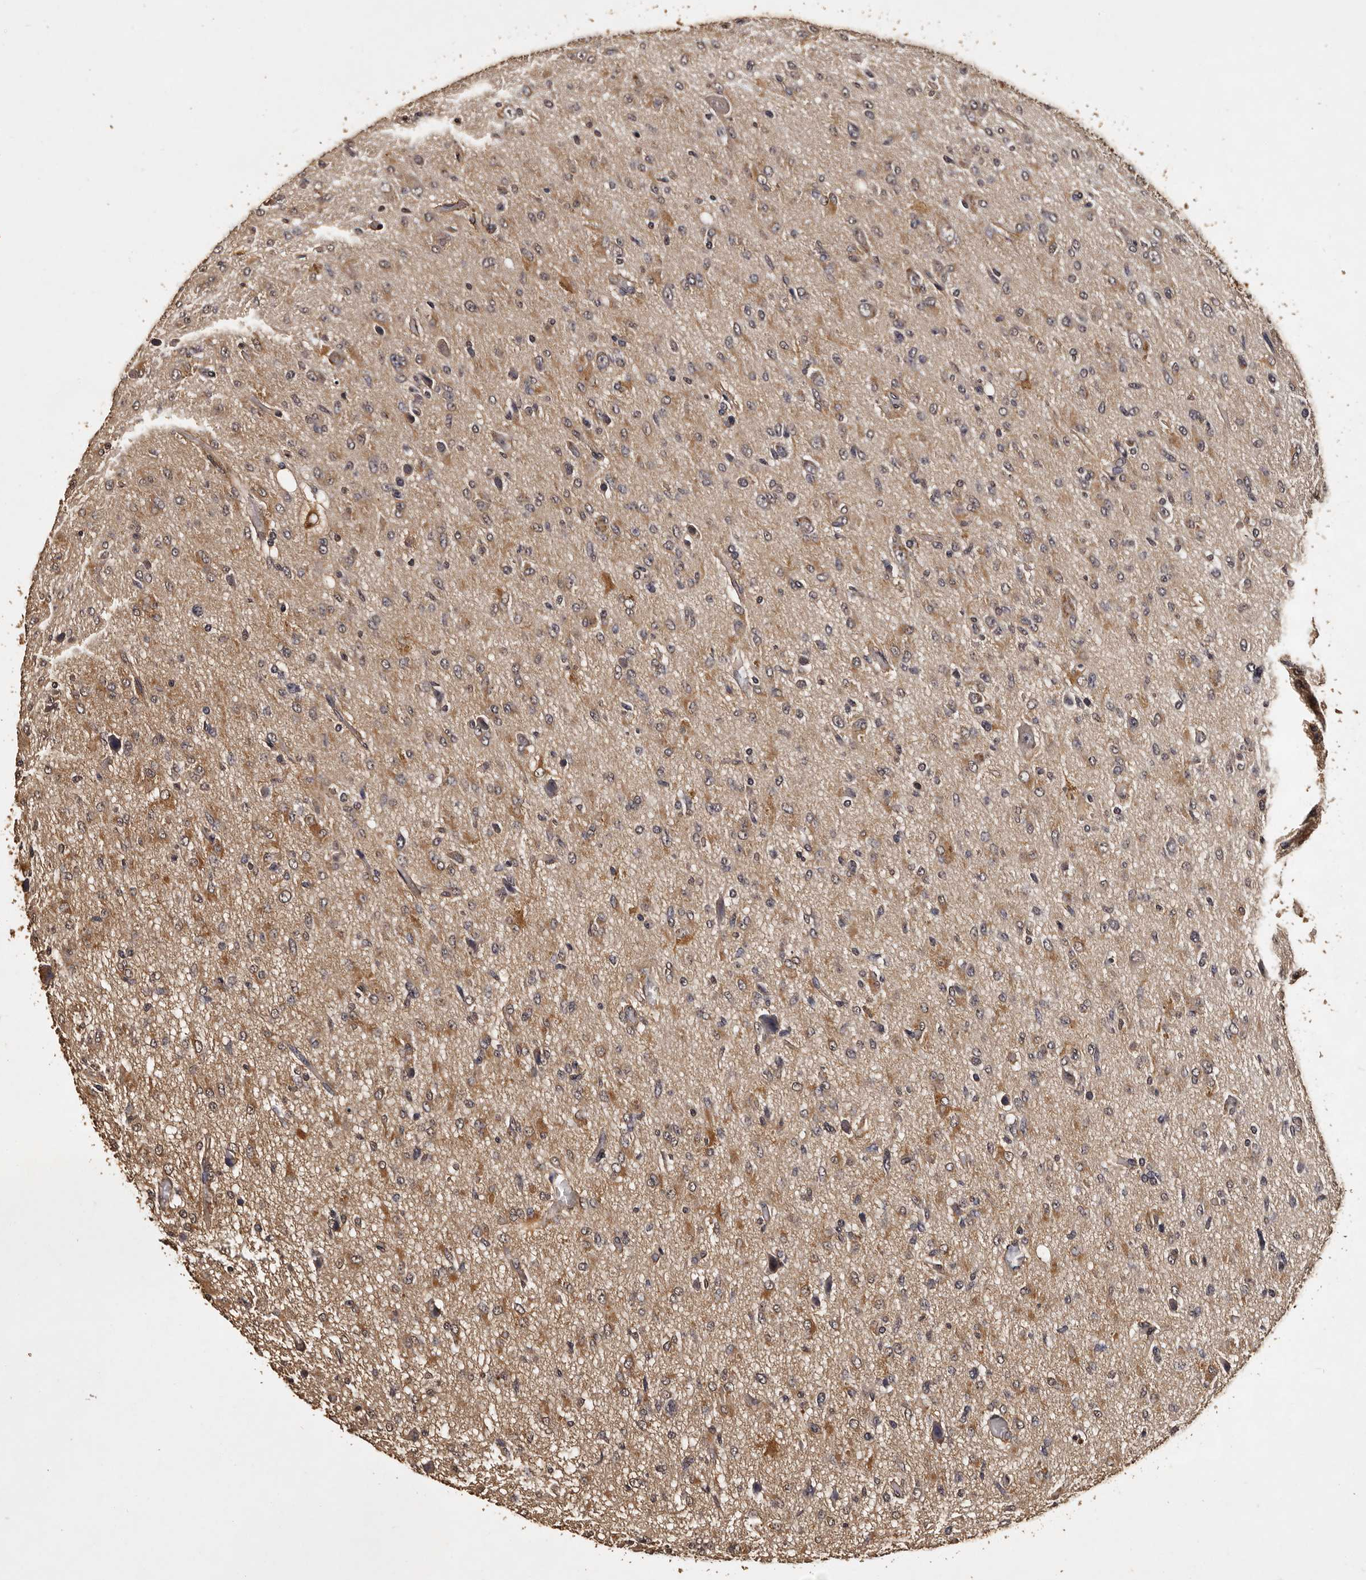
{"staining": {"intensity": "moderate", "quantity": "<25%", "location": "cytoplasmic/membranous"}, "tissue": "glioma", "cell_type": "Tumor cells", "image_type": "cancer", "snomed": [{"axis": "morphology", "description": "Glioma, malignant, High grade"}, {"axis": "topography", "description": "Brain"}], "caption": "Protein expression analysis of human glioma reveals moderate cytoplasmic/membranous staining in about <25% of tumor cells.", "gene": "PARS2", "patient": {"sex": "female", "age": 59}}